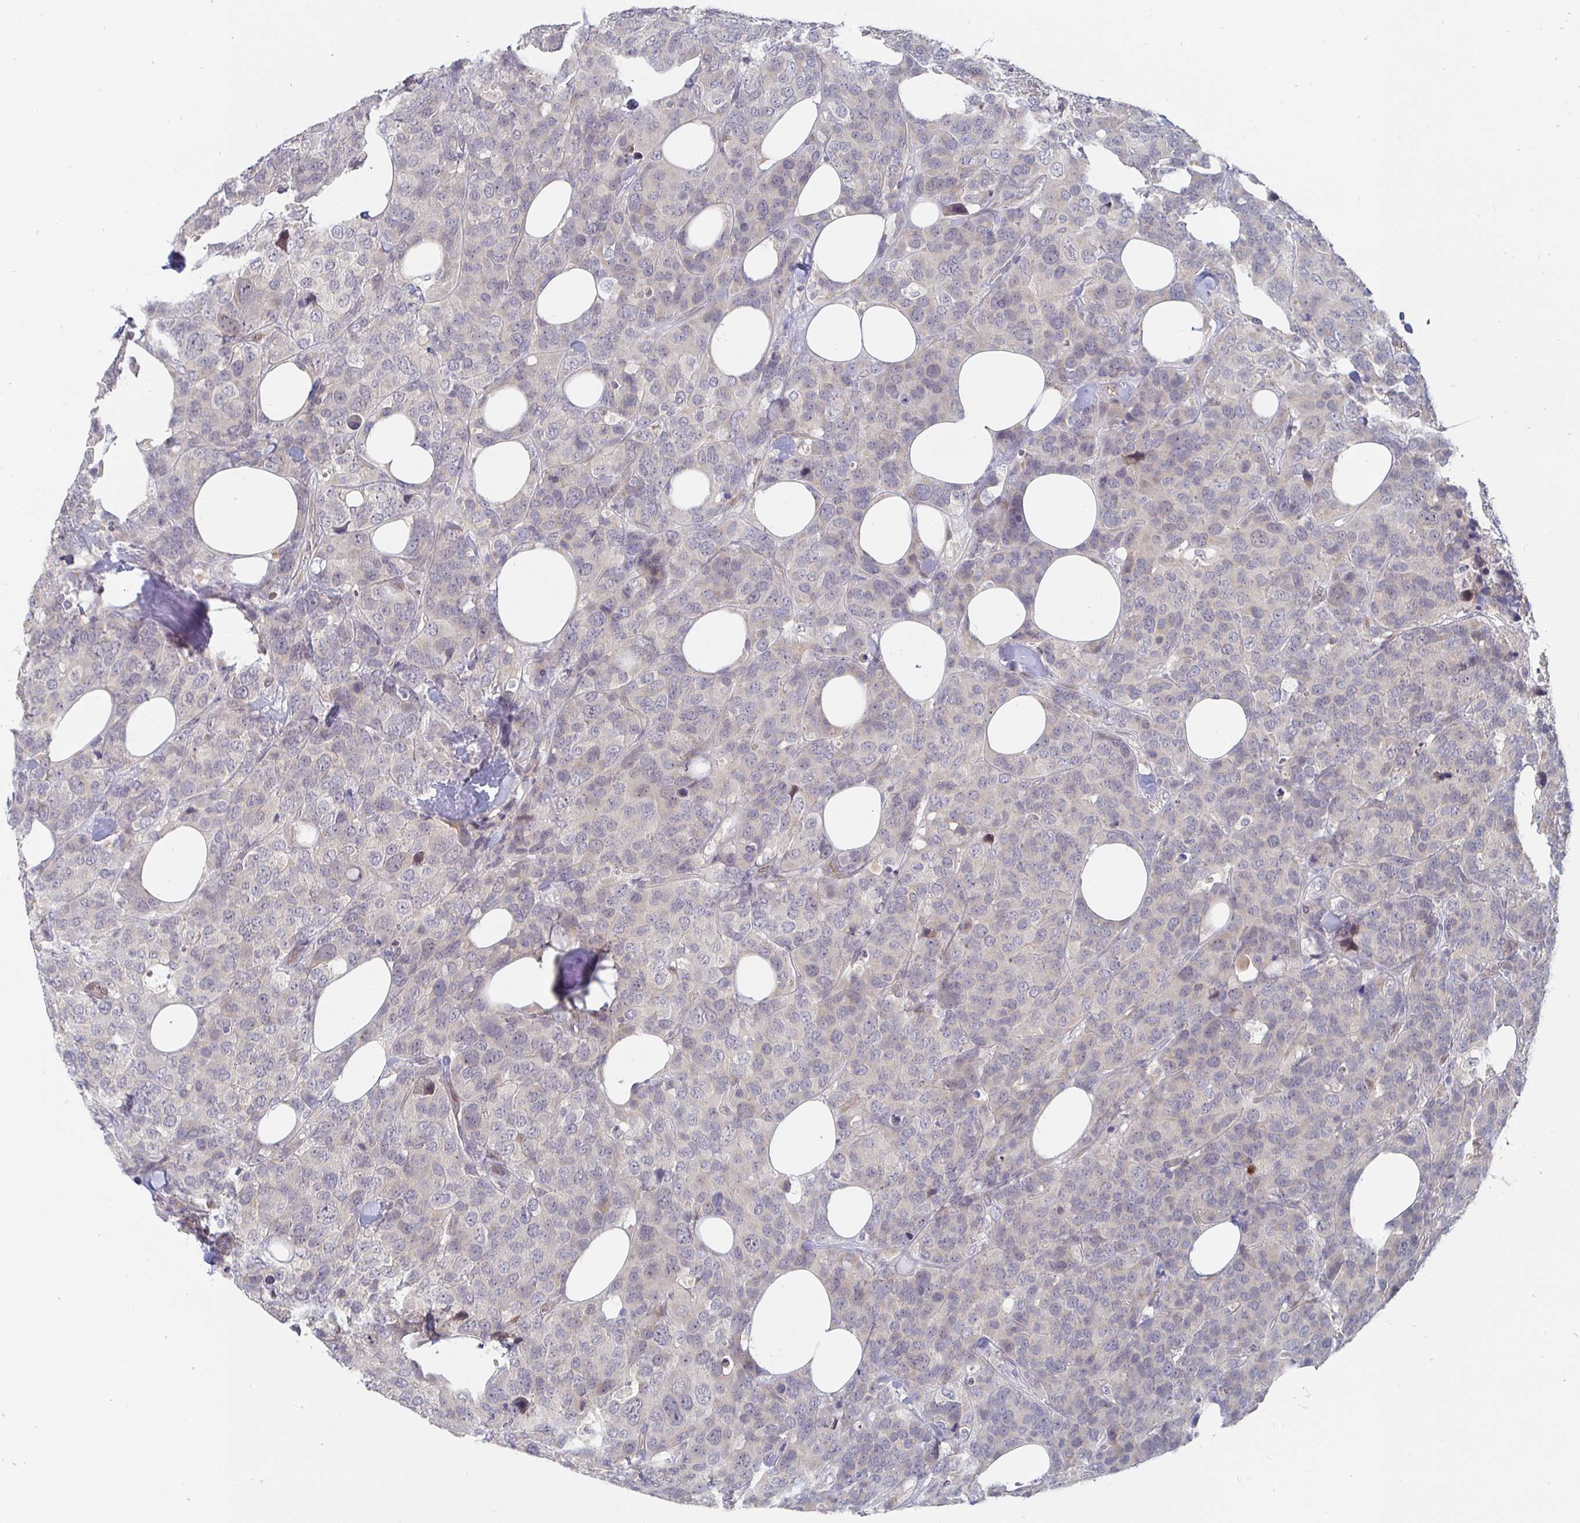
{"staining": {"intensity": "negative", "quantity": "none", "location": "none"}, "tissue": "breast cancer", "cell_type": "Tumor cells", "image_type": "cancer", "snomed": [{"axis": "morphology", "description": "Lobular carcinoma"}, {"axis": "topography", "description": "Breast"}], "caption": "Immunohistochemical staining of human breast cancer displays no significant staining in tumor cells.", "gene": "MEIS1", "patient": {"sex": "female", "age": 59}}